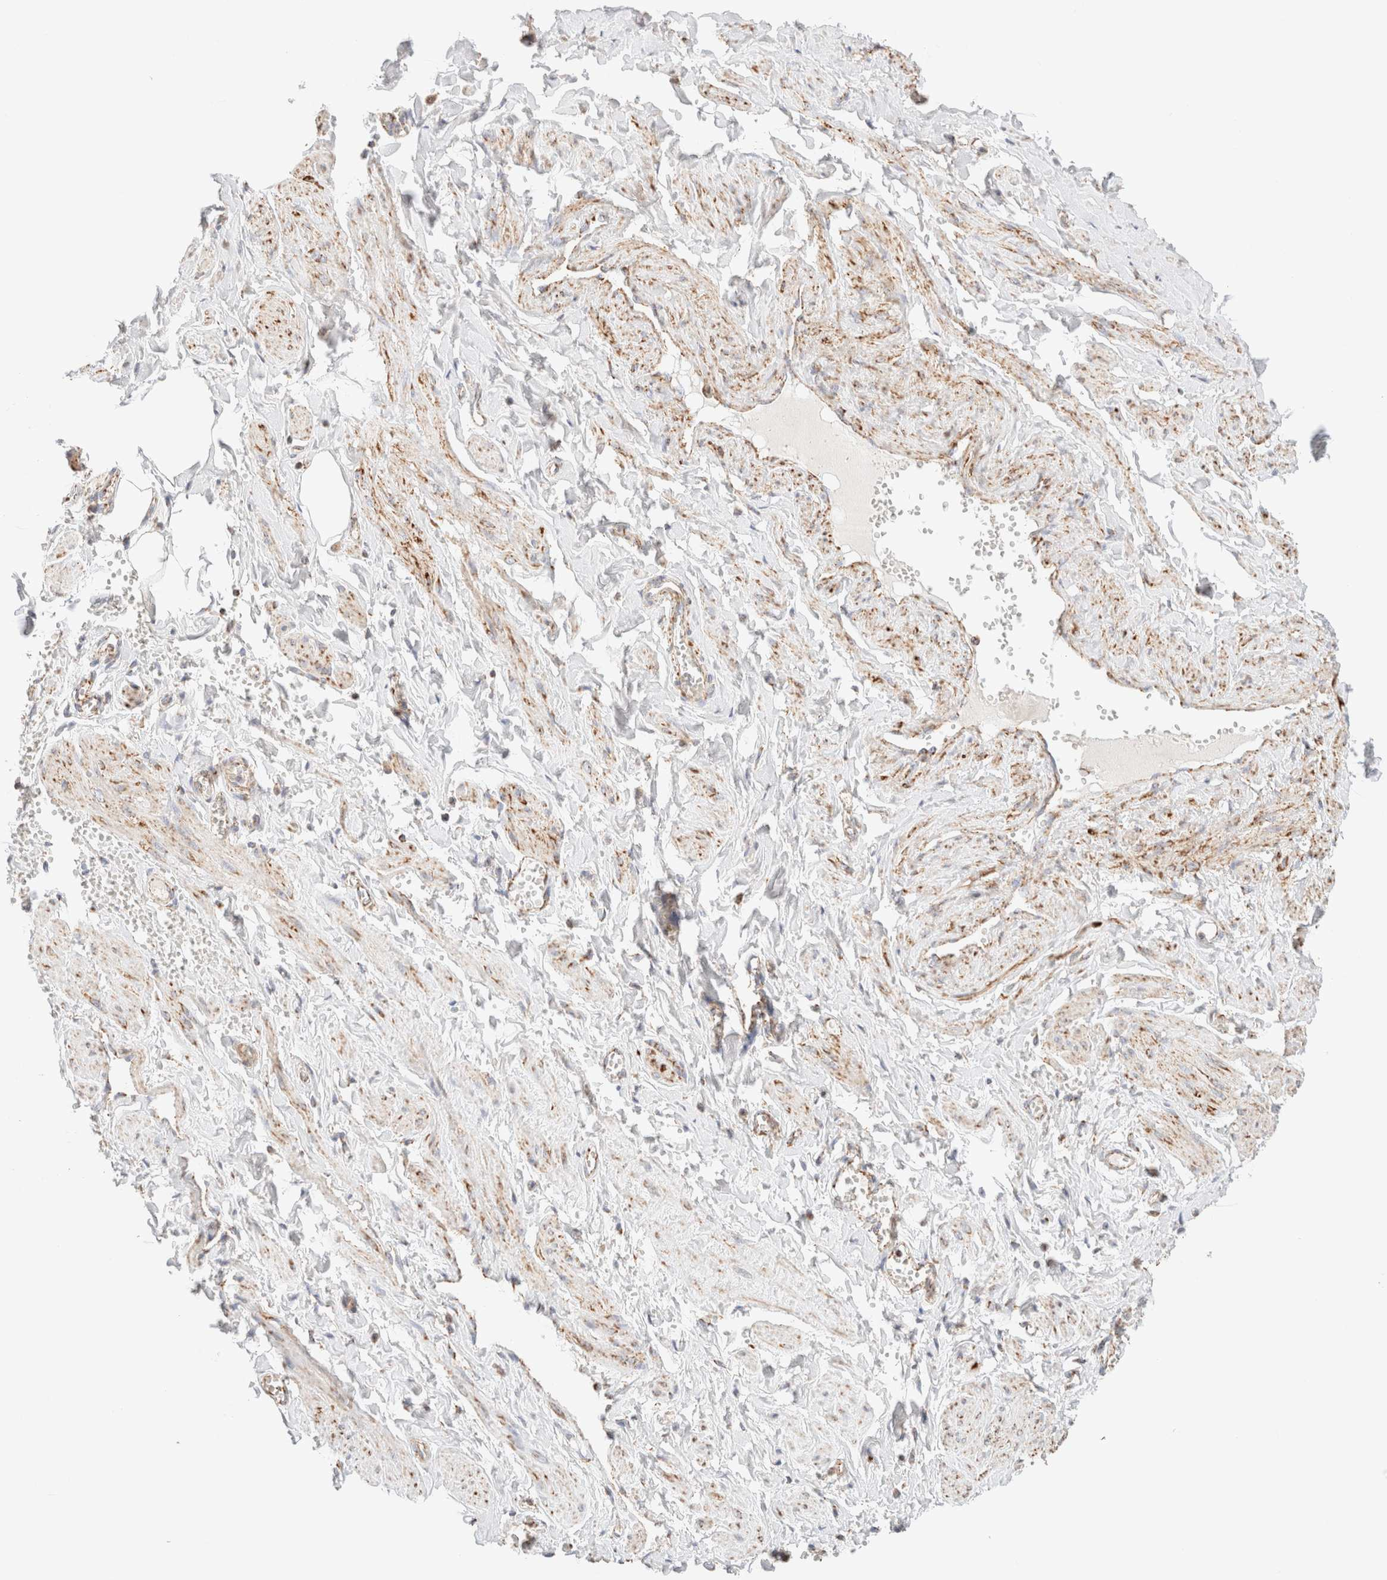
{"staining": {"intensity": "weak", "quantity": ">75%", "location": "cytoplasmic/membranous"}, "tissue": "adipose tissue", "cell_type": "Adipocytes", "image_type": "normal", "snomed": [{"axis": "morphology", "description": "Normal tissue, NOS"}, {"axis": "topography", "description": "Vascular tissue"}, {"axis": "topography", "description": "Fallopian tube"}, {"axis": "topography", "description": "Ovary"}], "caption": "This is an image of immunohistochemistry staining of benign adipose tissue, which shows weak positivity in the cytoplasmic/membranous of adipocytes.", "gene": "PHB2", "patient": {"sex": "female", "age": 67}}